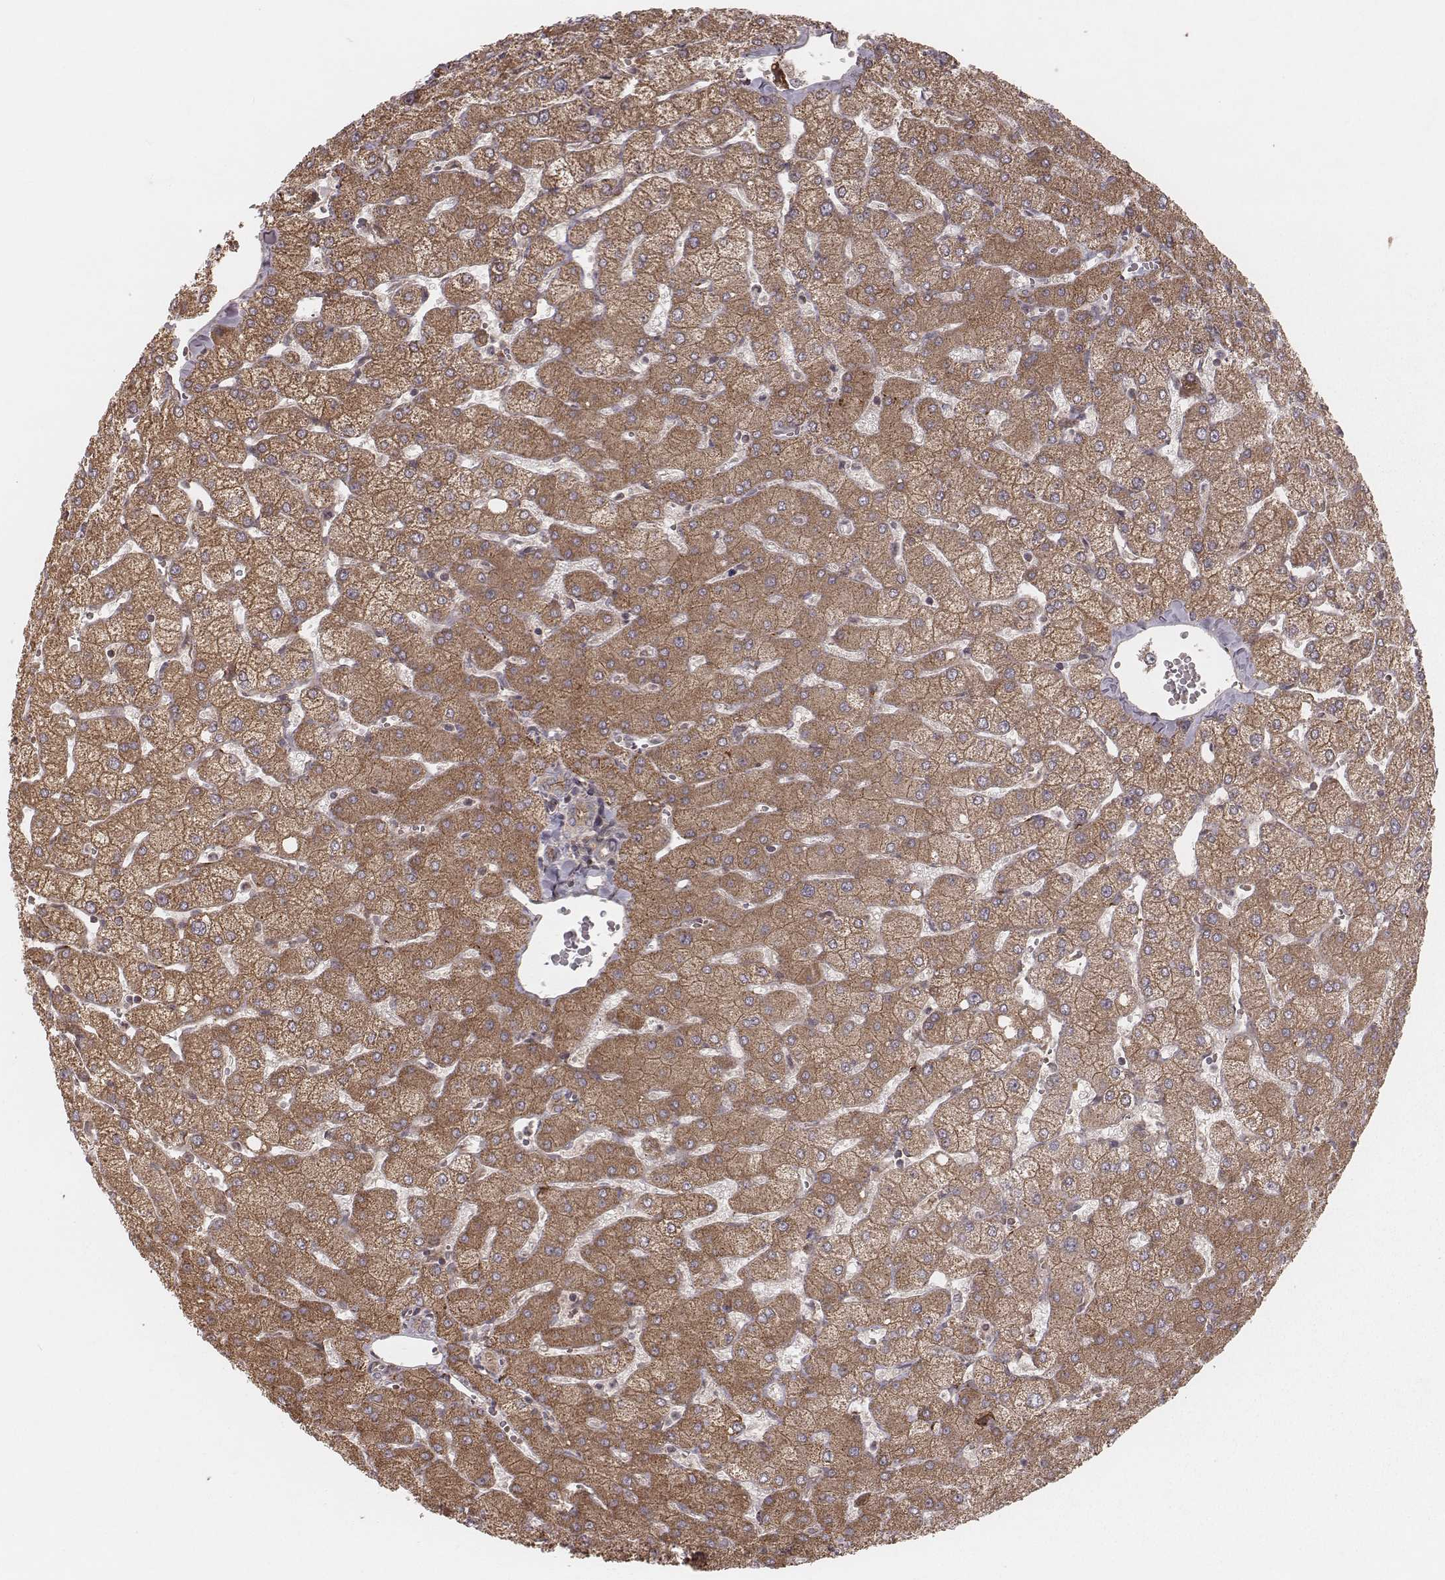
{"staining": {"intensity": "weak", "quantity": ">75%", "location": "cytoplasmic/membranous"}, "tissue": "liver", "cell_type": "Cholangiocytes", "image_type": "normal", "snomed": [{"axis": "morphology", "description": "Normal tissue, NOS"}, {"axis": "topography", "description": "Liver"}], "caption": "IHC image of normal liver: human liver stained using IHC displays low levels of weak protein expression localized specifically in the cytoplasmic/membranous of cholangiocytes, appearing as a cytoplasmic/membranous brown color.", "gene": "MYO19", "patient": {"sex": "female", "age": 54}}